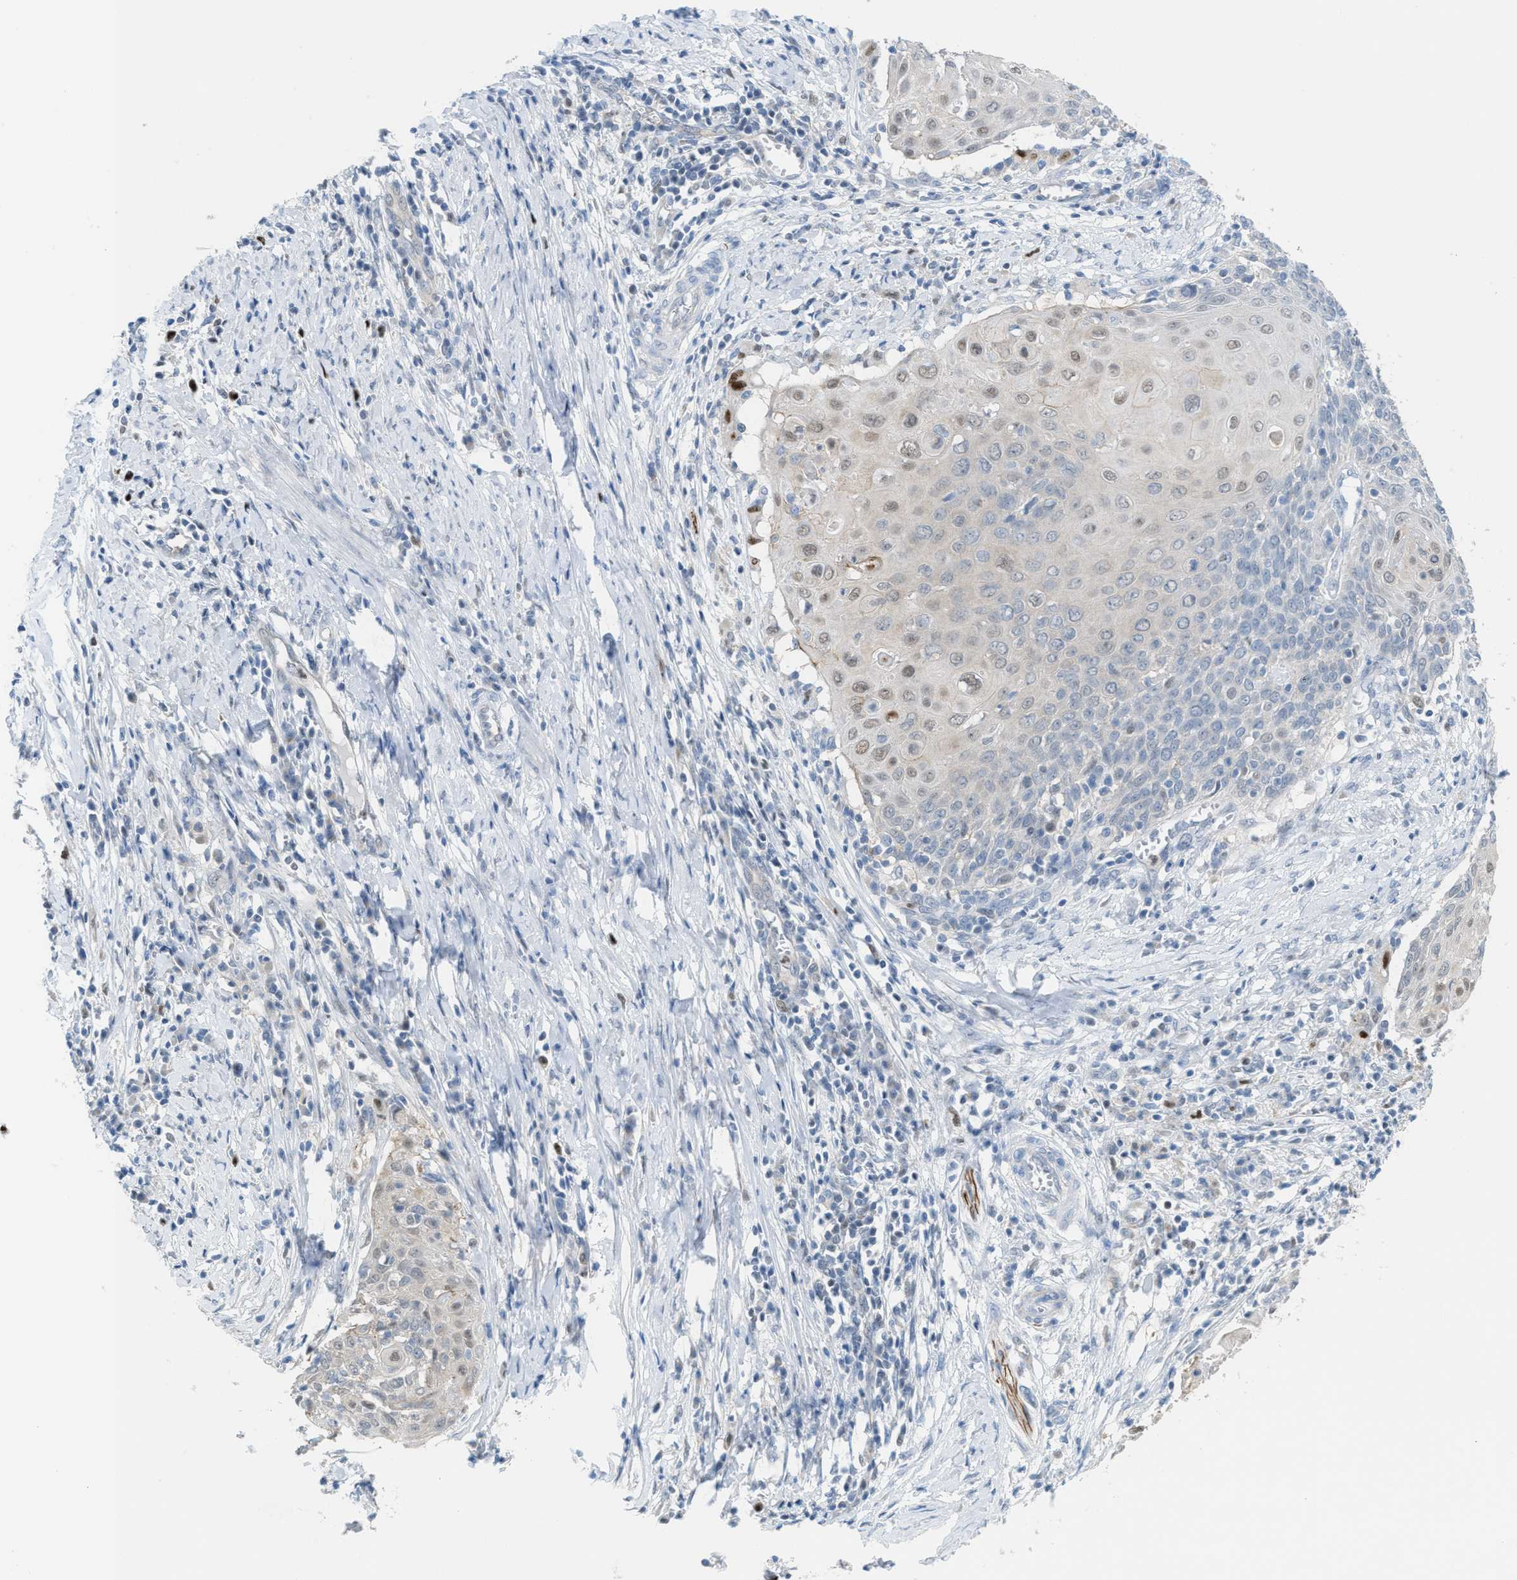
{"staining": {"intensity": "weak", "quantity": "<25%", "location": "nuclear"}, "tissue": "cervical cancer", "cell_type": "Tumor cells", "image_type": "cancer", "snomed": [{"axis": "morphology", "description": "Squamous cell carcinoma, NOS"}, {"axis": "topography", "description": "Cervix"}], "caption": "Tumor cells show no significant expression in cervical squamous cell carcinoma.", "gene": "PPM1D", "patient": {"sex": "female", "age": 39}}